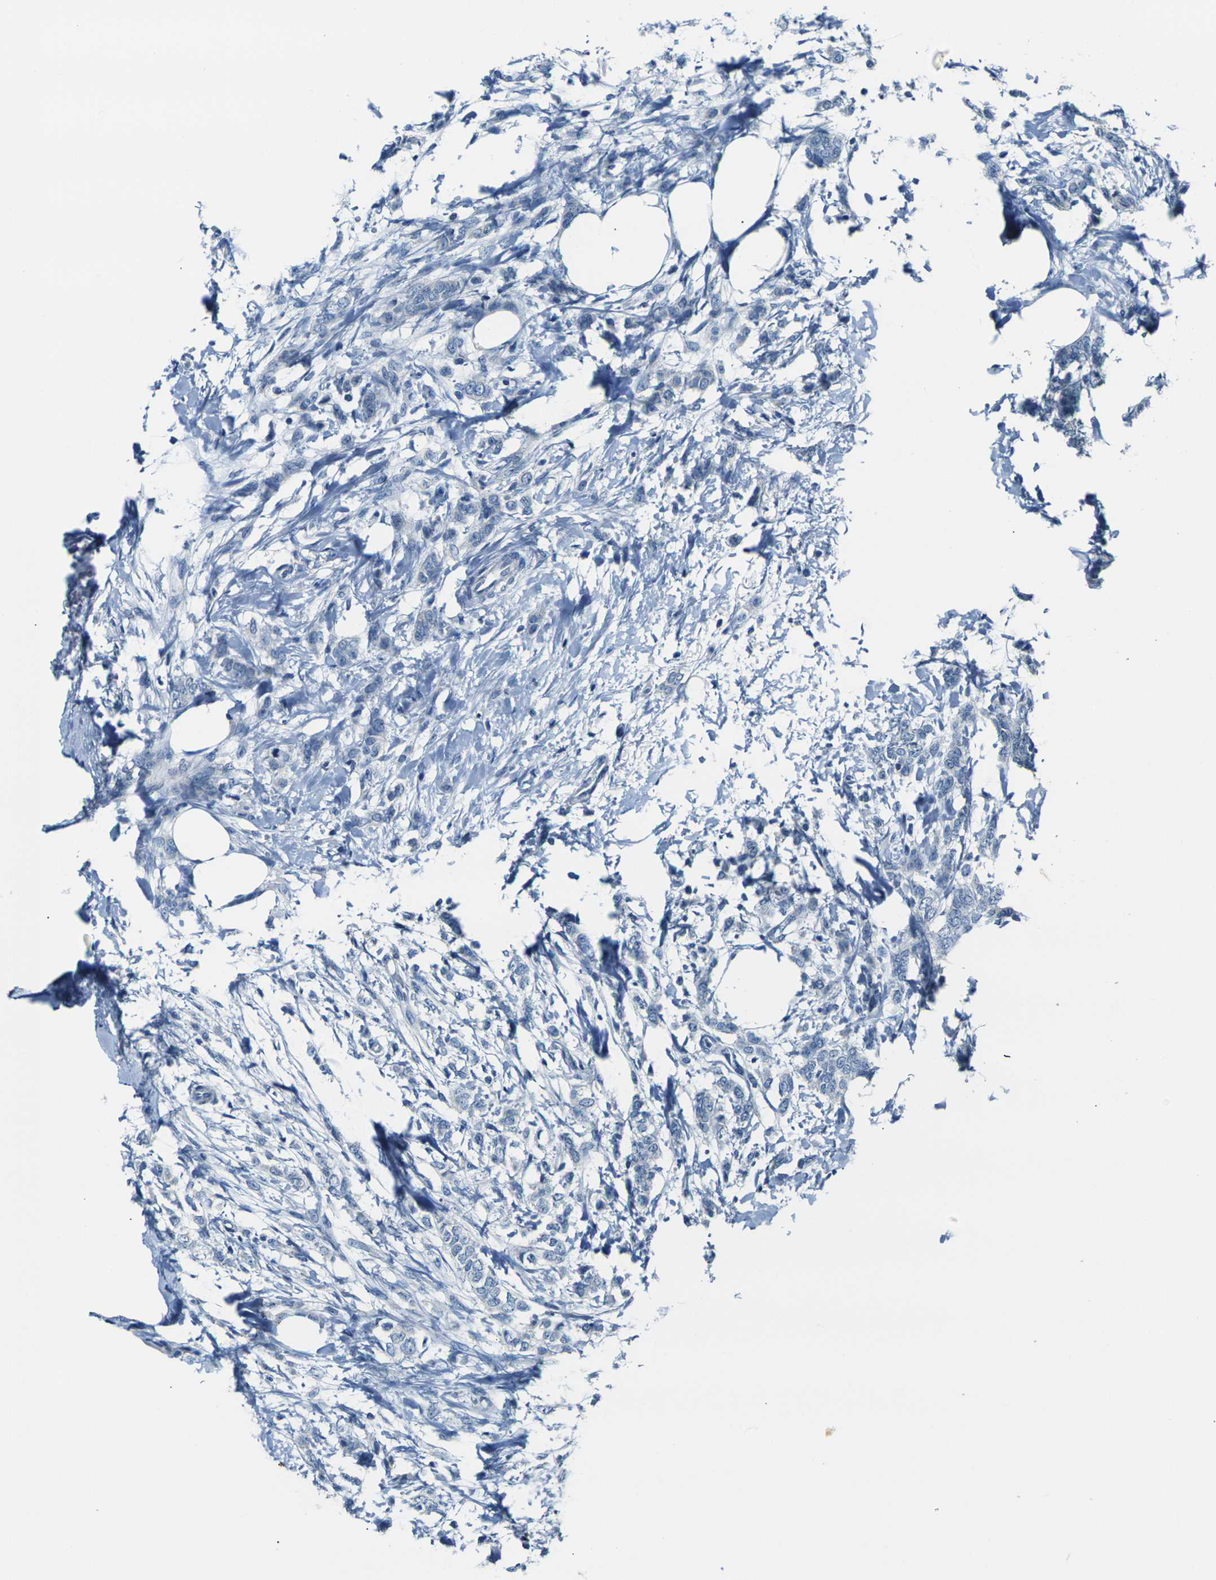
{"staining": {"intensity": "negative", "quantity": "none", "location": "none"}, "tissue": "breast cancer", "cell_type": "Tumor cells", "image_type": "cancer", "snomed": [{"axis": "morphology", "description": "Lobular carcinoma, in situ"}, {"axis": "morphology", "description": "Lobular carcinoma"}, {"axis": "topography", "description": "Breast"}], "caption": "A photomicrograph of breast cancer stained for a protein shows no brown staining in tumor cells.", "gene": "SHISAL2B", "patient": {"sex": "female", "age": 41}}